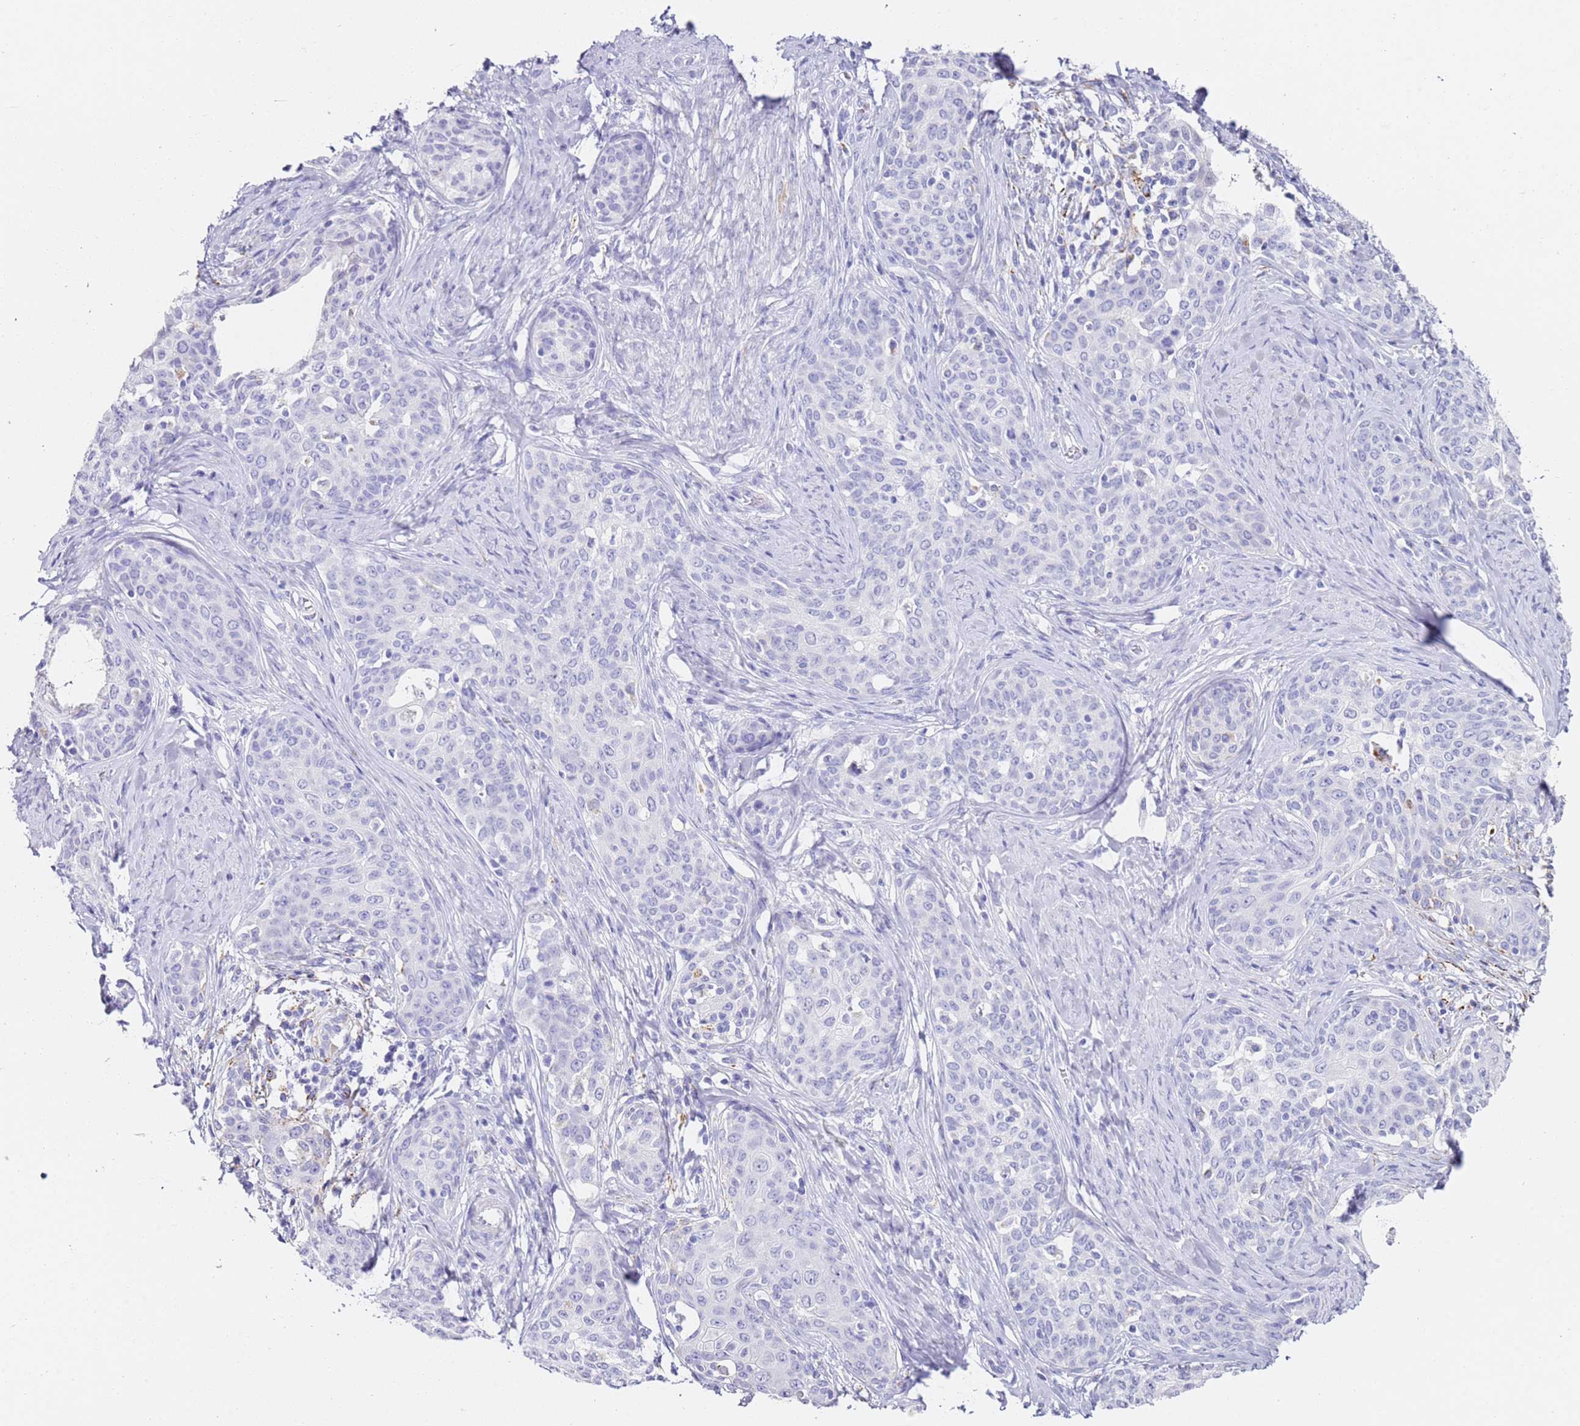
{"staining": {"intensity": "negative", "quantity": "none", "location": "none"}, "tissue": "cervical cancer", "cell_type": "Tumor cells", "image_type": "cancer", "snomed": [{"axis": "morphology", "description": "Squamous cell carcinoma, NOS"}, {"axis": "morphology", "description": "Adenocarcinoma, NOS"}, {"axis": "topography", "description": "Cervix"}], "caption": "A high-resolution micrograph shows immunohistochemistry (IHC) staining of cervical squamous cell carcinoma, which reveals no significant positivity in tumor cells.", "gene": "PTBP2", "patient": {"sex": "female", "age": 52}}